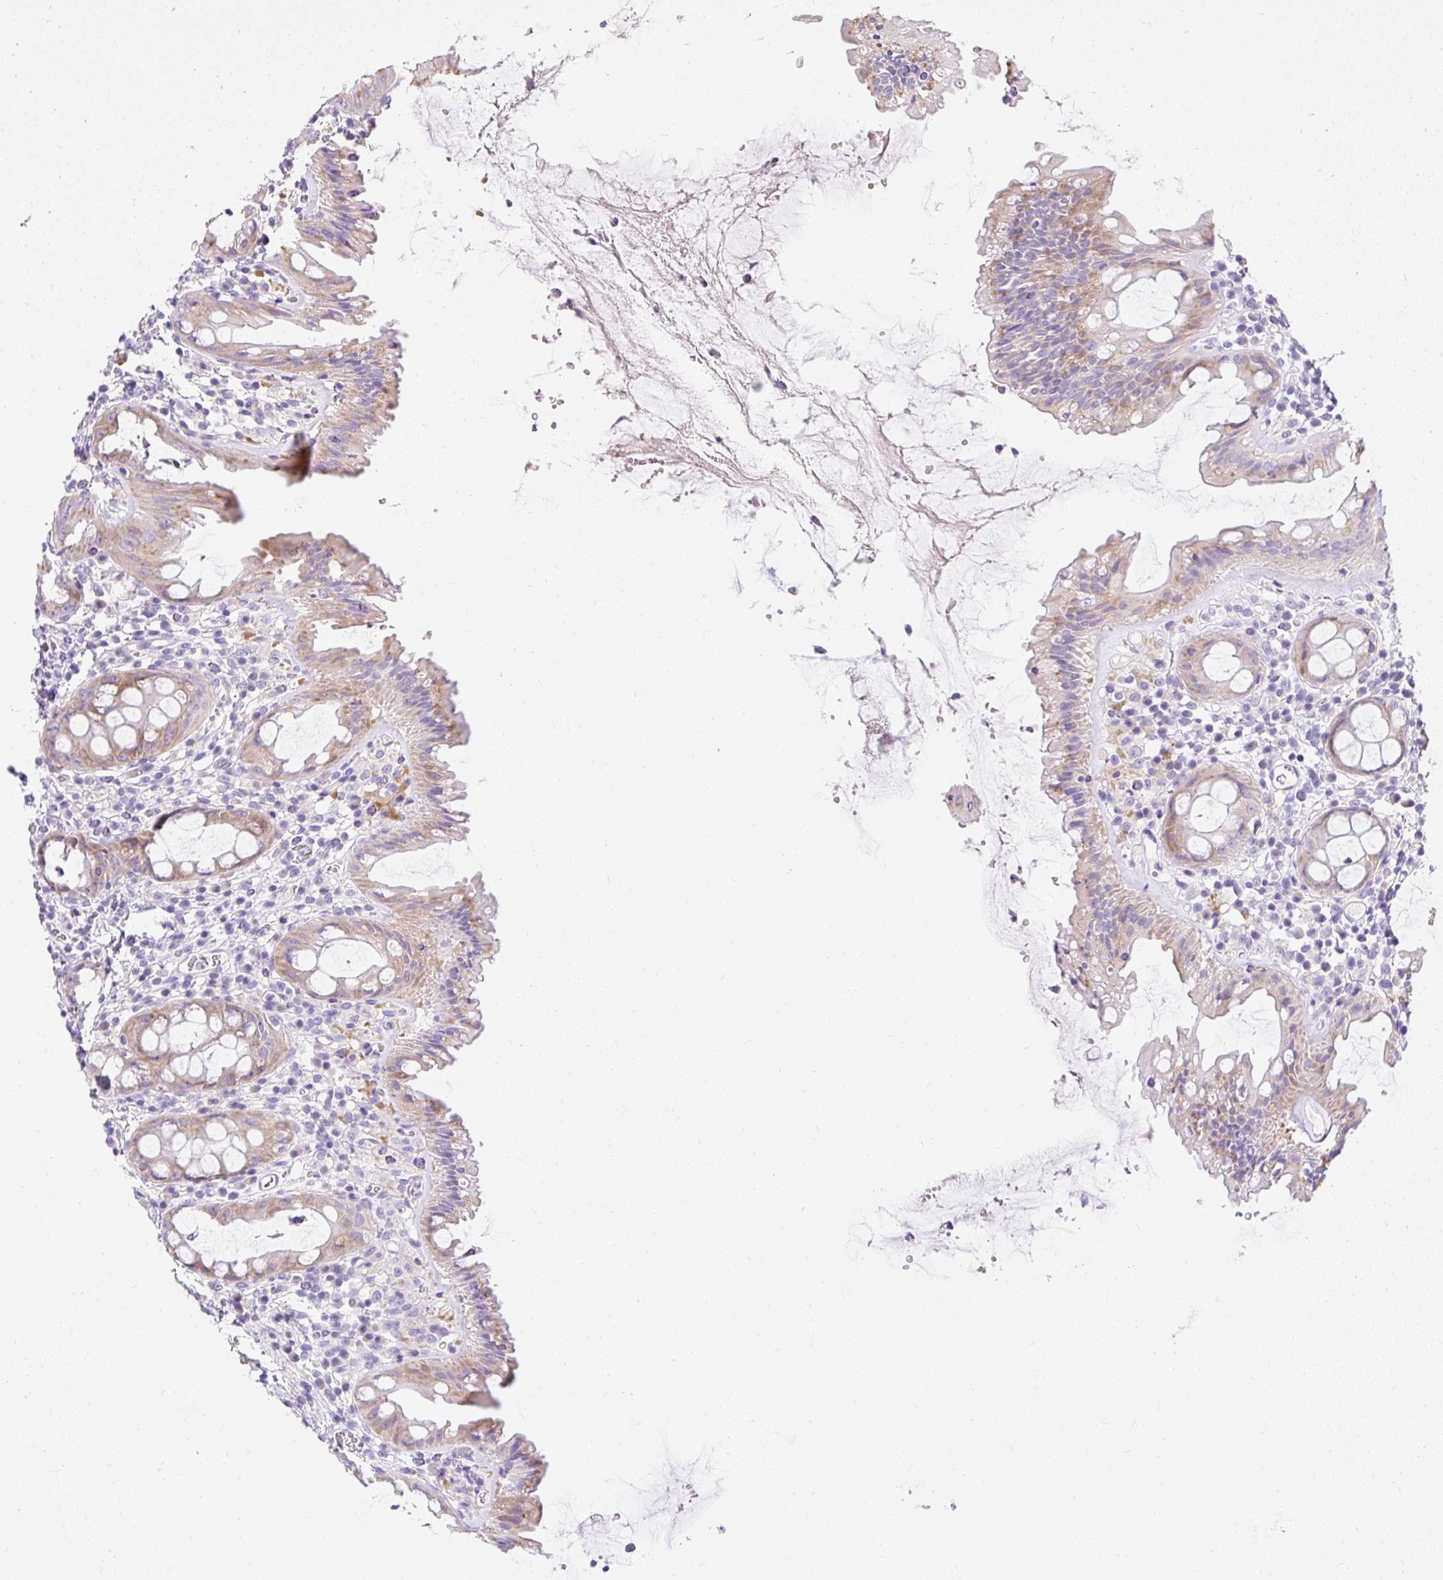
{"staining": {"intensity": "moderate", "quantity": "25%-75%", "location": "cytoplasmic/membranous"}, "tissue": "rectum", "cell_type": "Glandular cells", "image_type": "normal", "snomed": [{"axis": "morphology", "description": "Normal tissue, NOS"}, {"axis": "topography", "description": "Rectum"}], "caption": "High-power microscopy captured an immunohistochemistry micrograph of normal rectum, revealing moderate cytoplasmic/membranous positivity in approximately 25%-75% of glandular cells. Ihc stains the protein of interest in brown and the nuclei are stained blue.", "gene": "DTX4", "patient": {"sex": "female", "age": 57}}